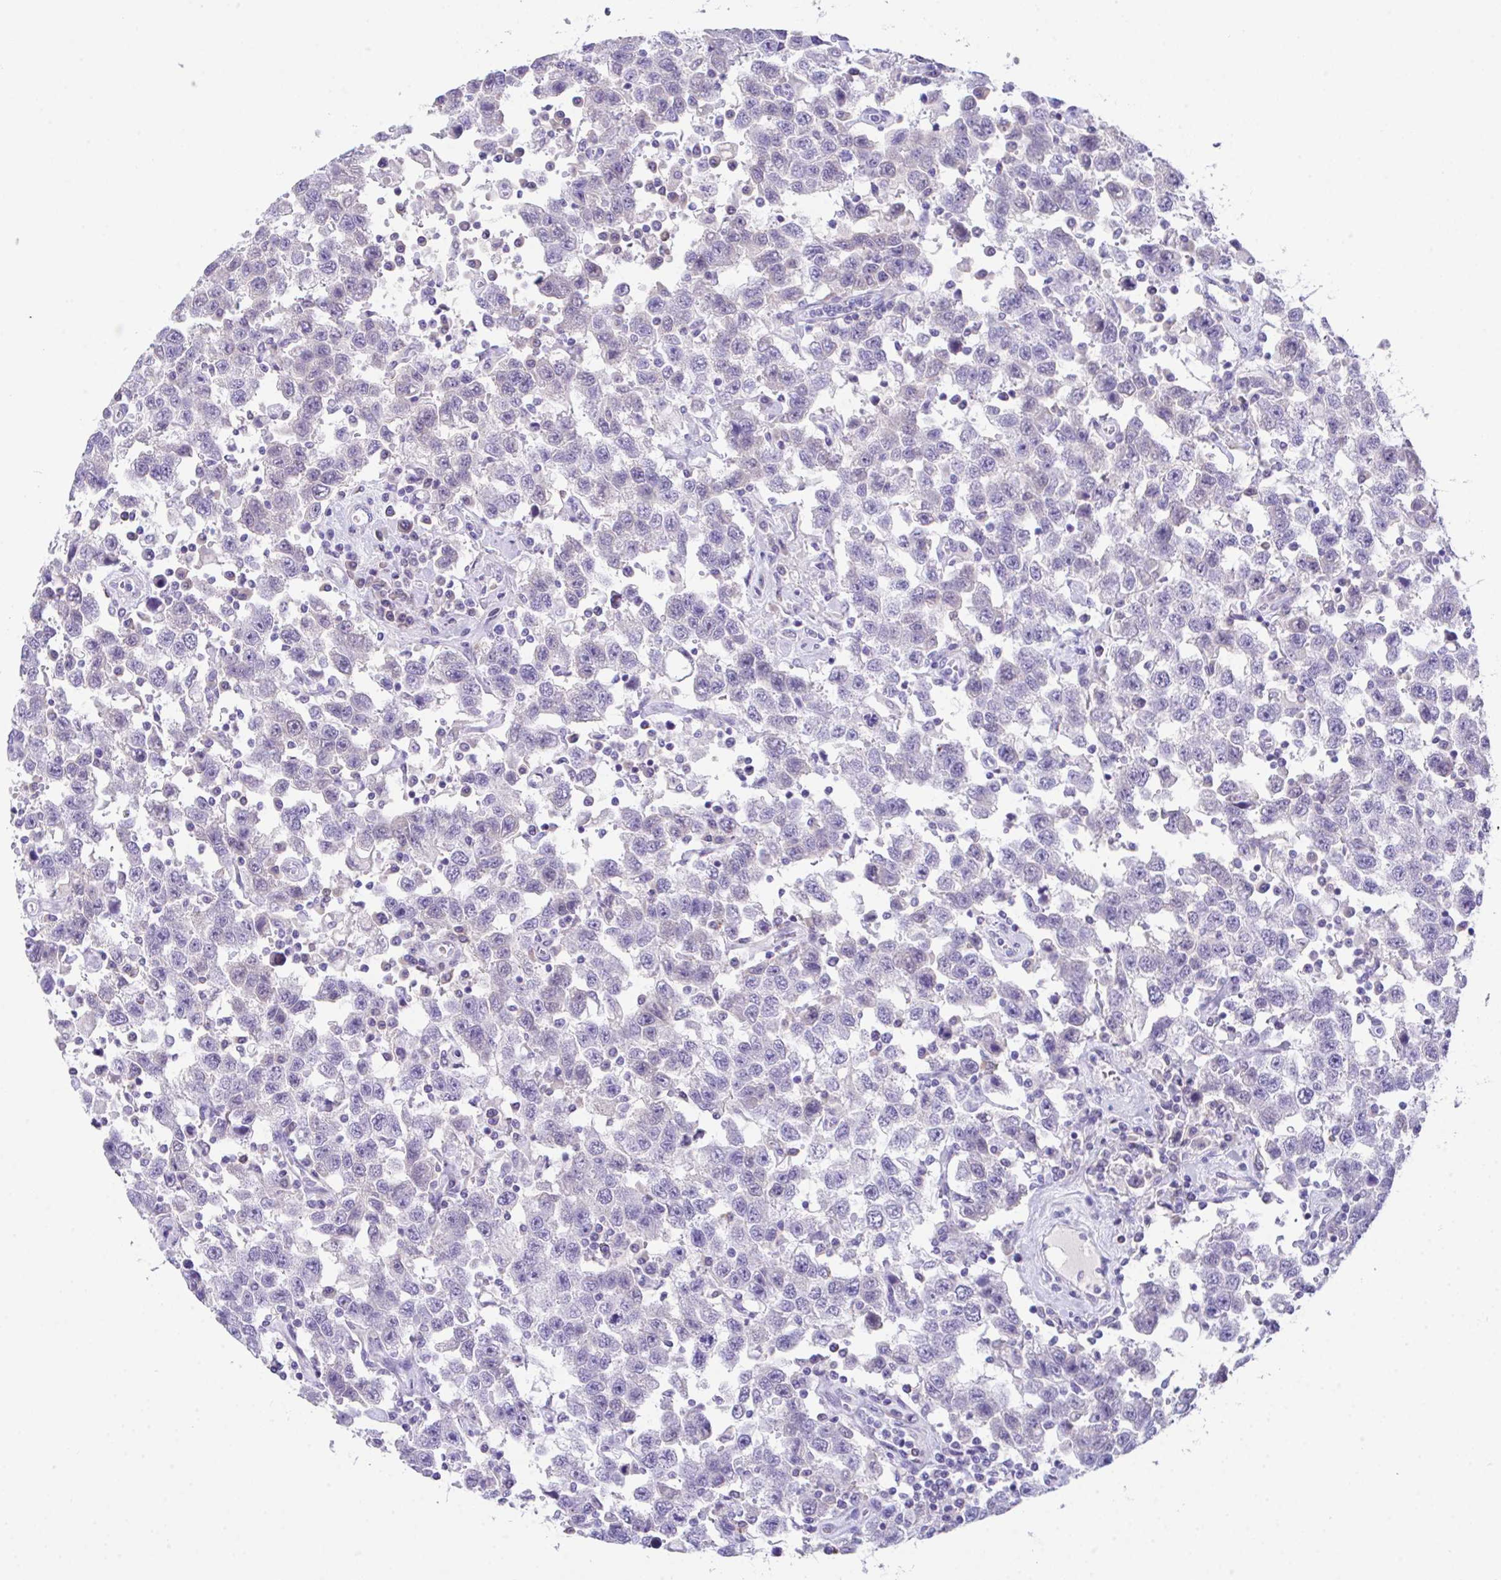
{"staining": {"intensity": "negative", "quantity": "none", "location": "none"}, "tissue": "testis cancer", "cell_type": "Tumor cells", "image_type": "cancer", "snomed": [{"axis": "morphology", "description": "Seminoma, NOS"}, {"axis": "topography", "description": "Testis"}], "caption": "Tumor cells are negative for protein expression in human testis seminoma. (DAB (3,3'-diaminobenzidine) immunohistochemistry visualized using brightfield microscopy, high magnification).", "gene": "HOXB4", "patient": {"sex": "male", "age": 41}}